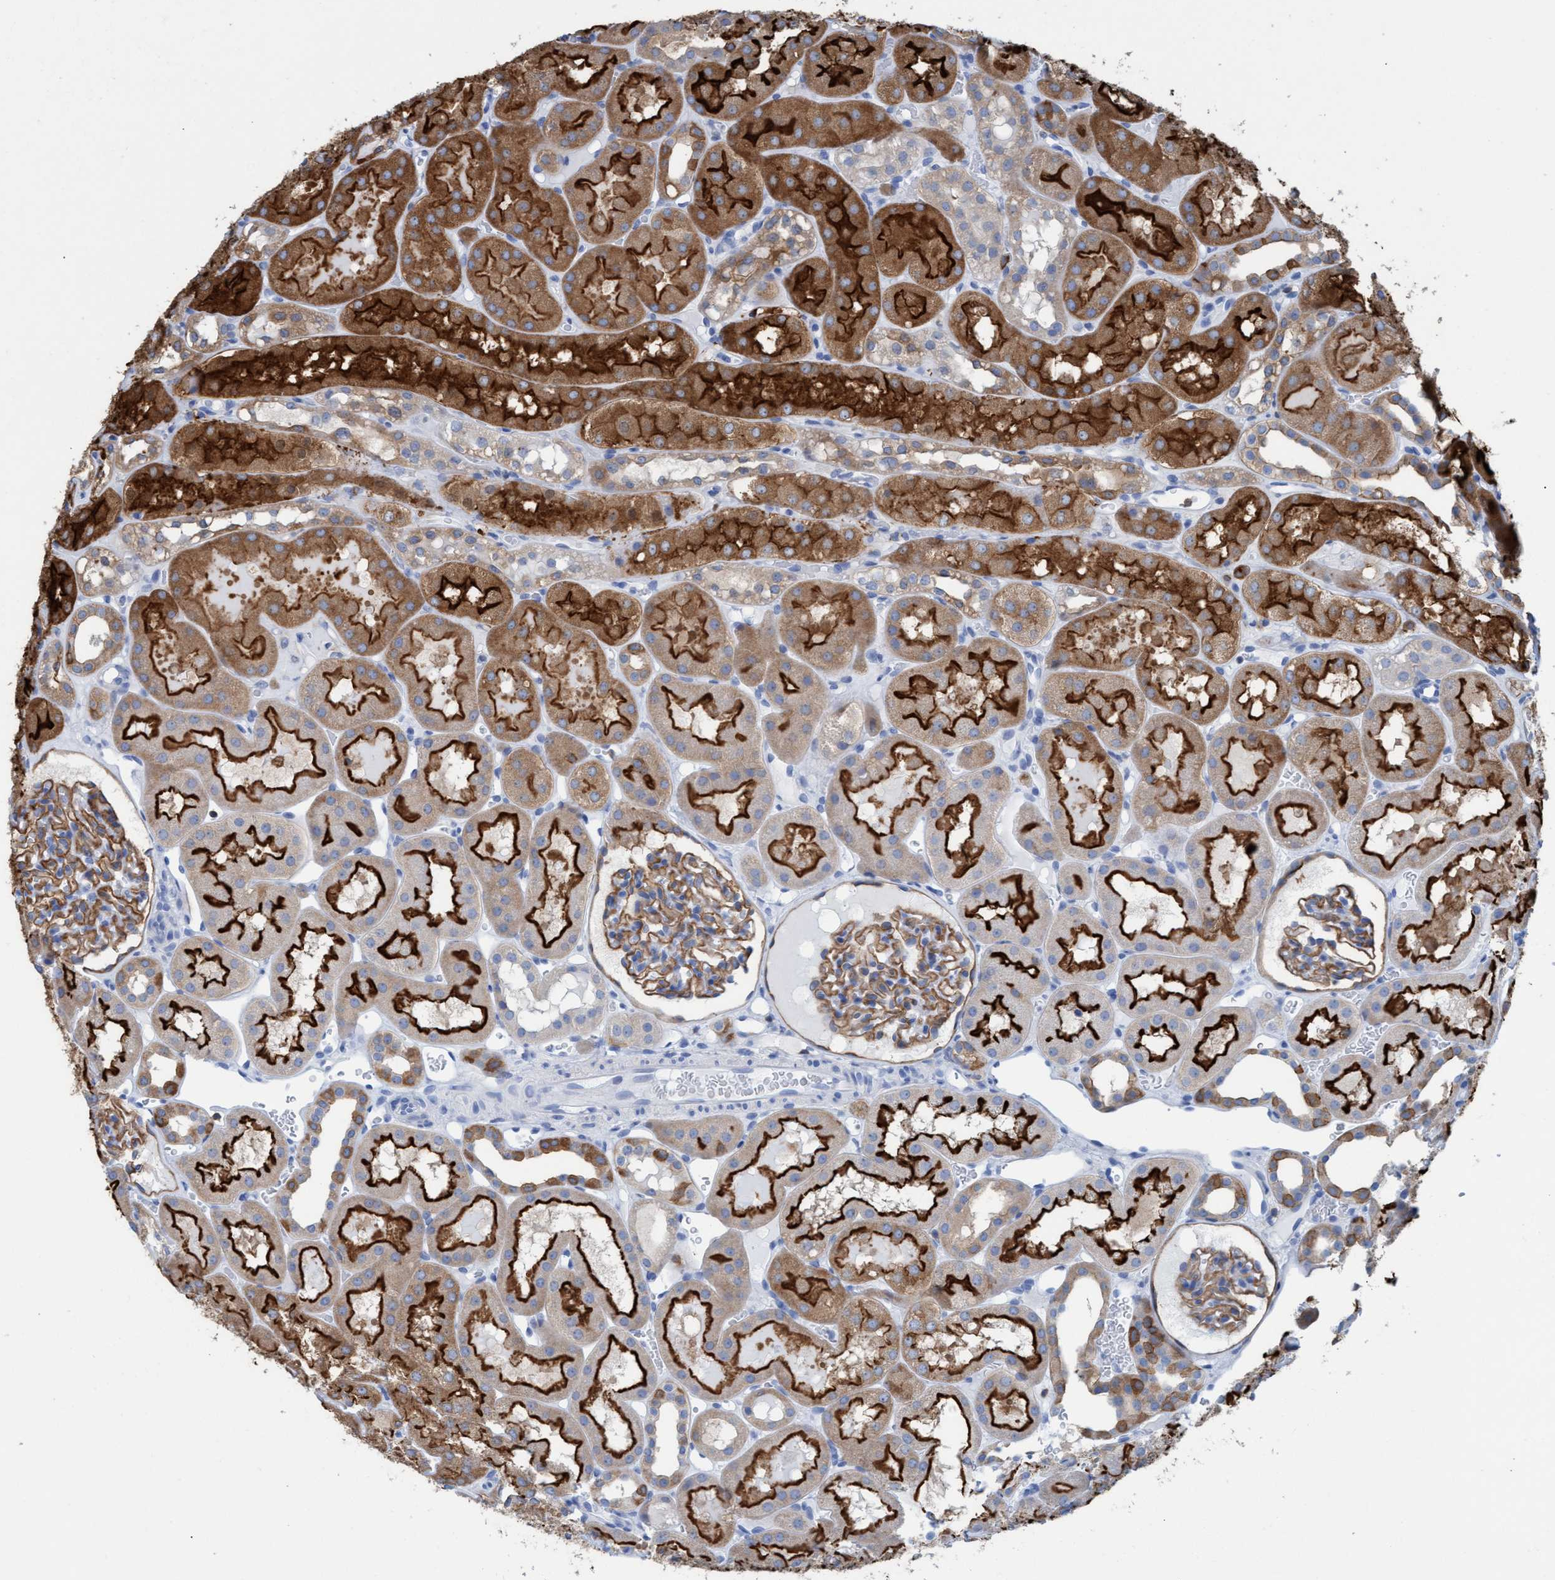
{"staining": {"intensity": "moderate", "quantity": ">75%", "location": "cytoplasmic/membranous"}, "tissue": "kidney", "cell_type": "Cells in glomeruli", "image_type": "normal", "snomed": [{"axis": "morphology", "description": "Normal tissue, NOS"}, {"axis": "topography", "description": "Kidney"}, {"axis": "topography", "description": "Urinary bladder"}], "caption": "Moderate cytoplasmic/membranous expression for a protein is seen in approximately >75% of cells in glomeruli of unremarkable kidney using immunohistochemistry (IHC).", "gene": "EZR", "patient": {"sex": "male", "age": 16}}